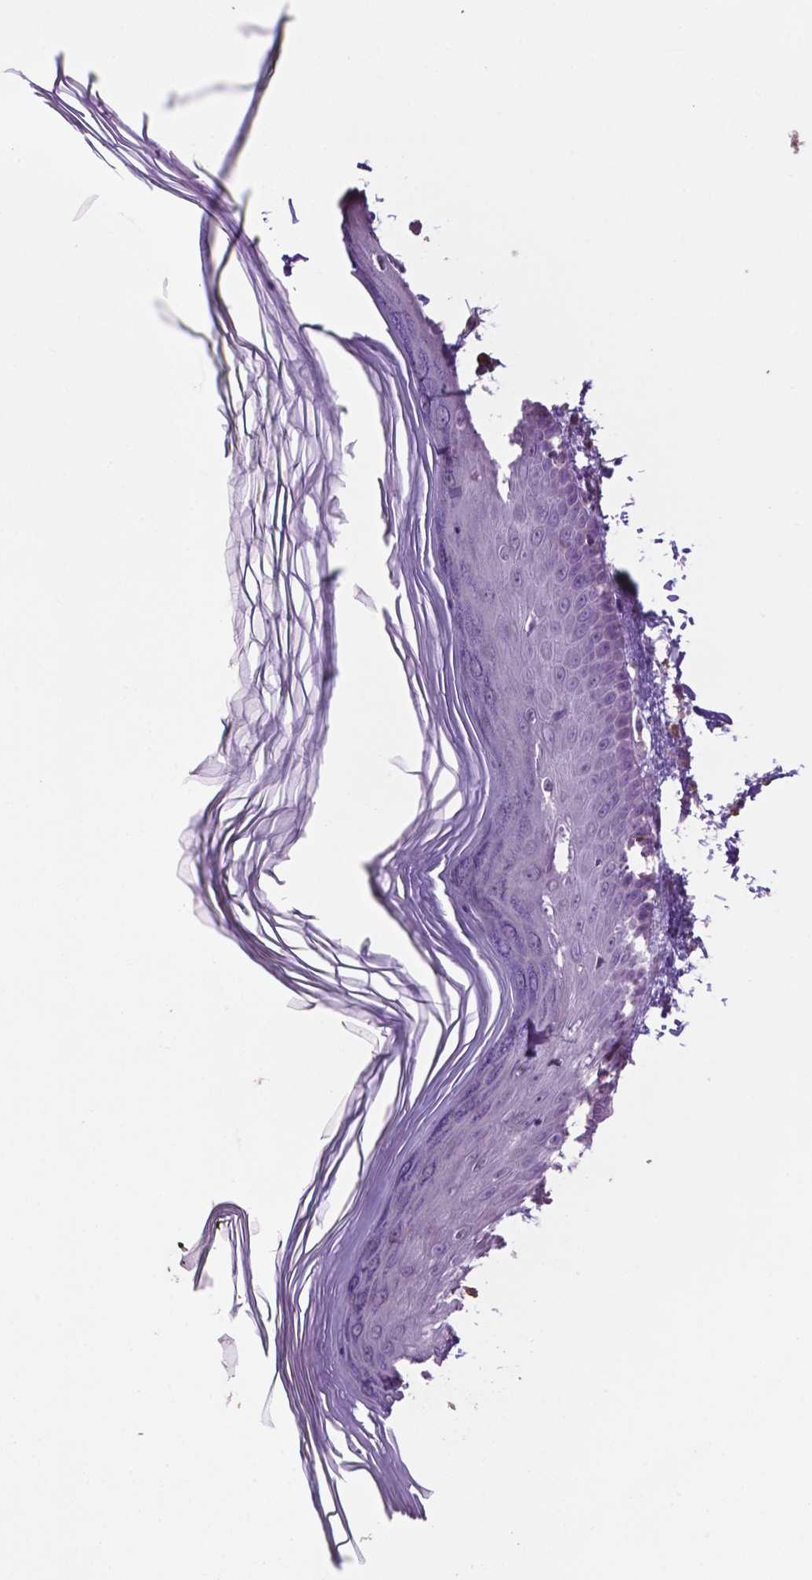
{"staining": {"intensity": "negative", "quantity": "none", "location": "none"}, "tissue": "skin", "cell_type": "Fibroblasts", "image_type": "normal", "snomed": [{"axis": "morphology", "description": "Normal tissue, NOS"}, {"axis": "topography", "description": "Skin"}], "caption": "Immunohistochemistry (IHC) photomicrograph of normal skin: human skin stained with DAB displays no significant protein staining in fibroblasts.", "gene": "TBC1D10C", "patient": {"sex": "female", "age": 62}}